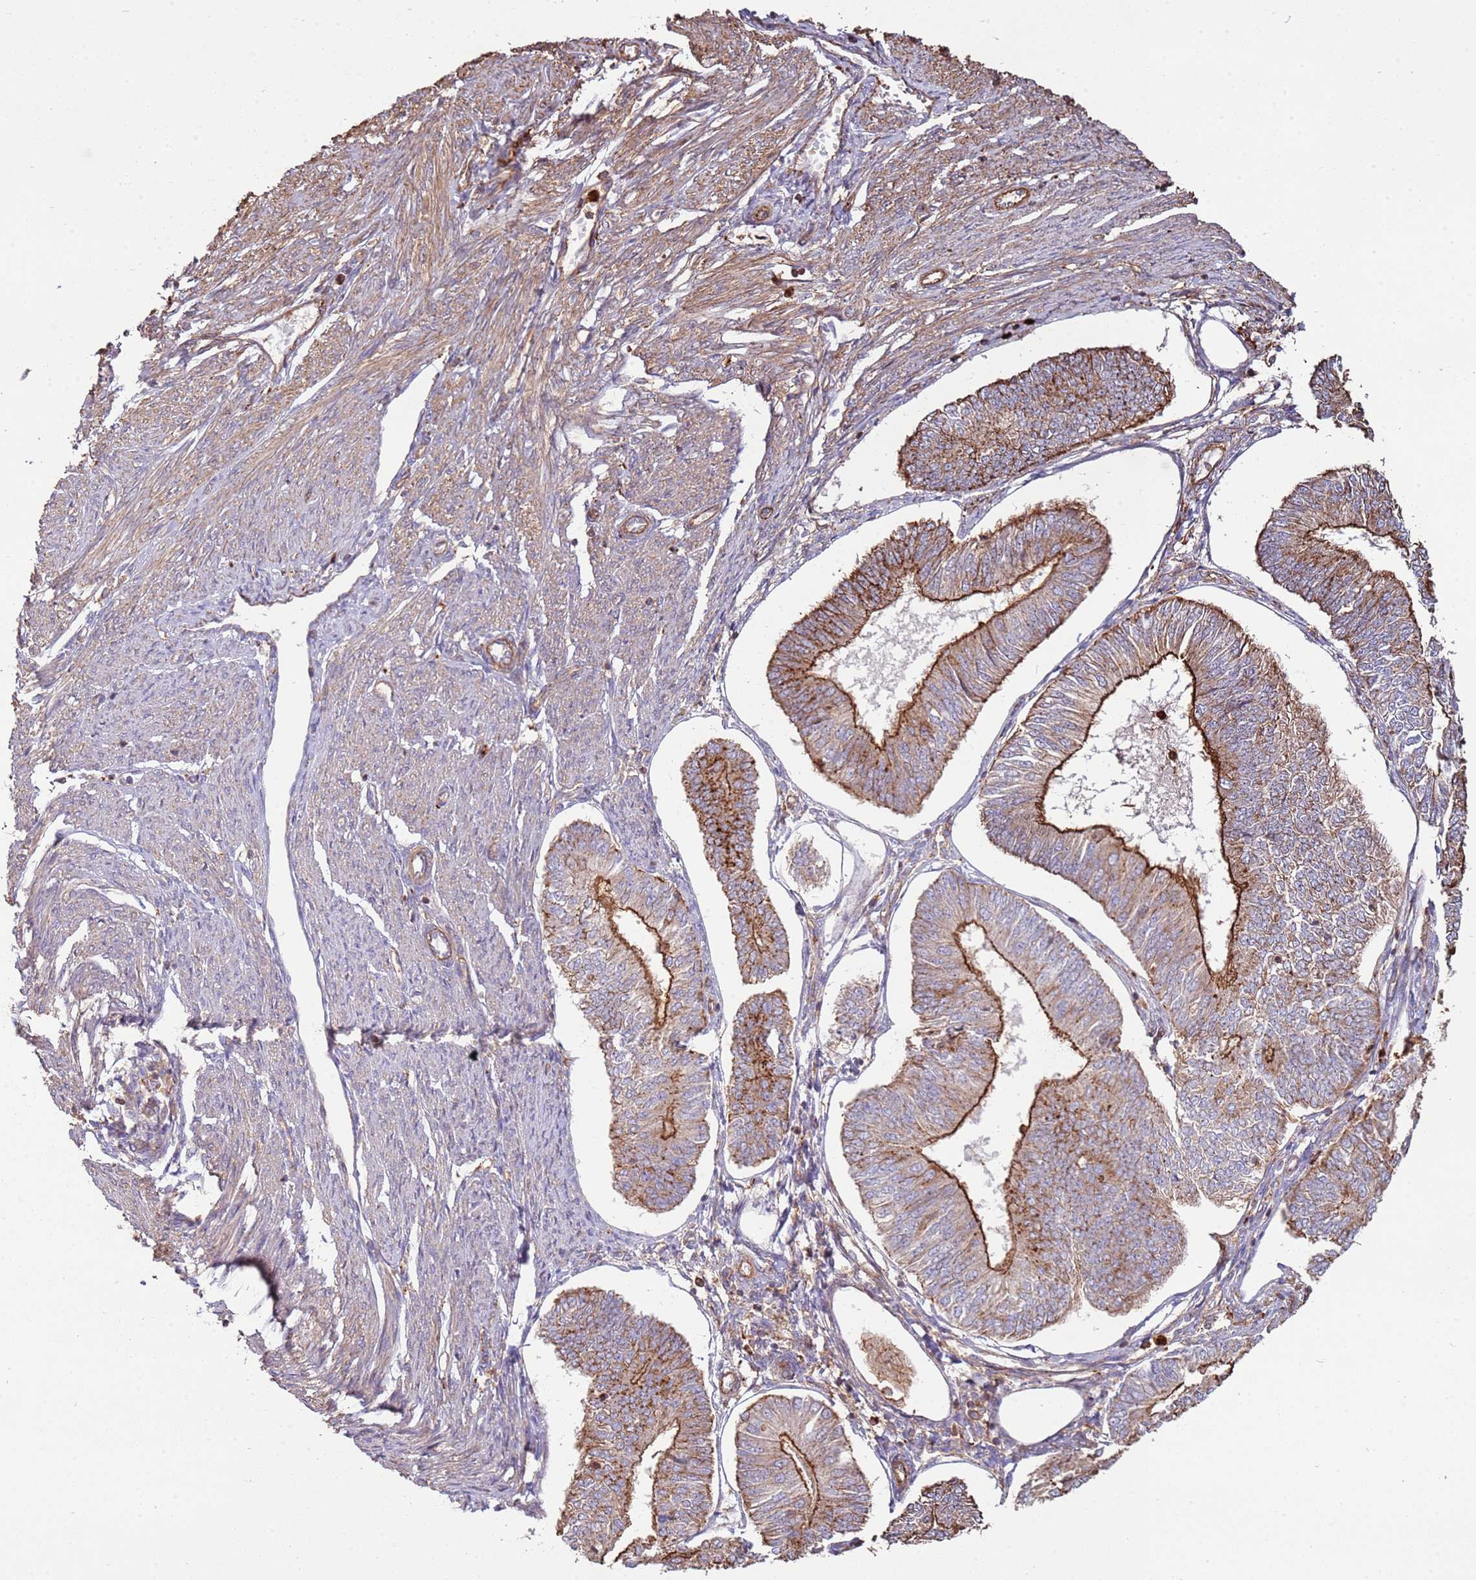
{"staining": {"intensity": "strong", "quantity": "25%-75%", "location": "cytoplasmic/membranous"}, "tissue": "endometrial cancer", "cell_type": "Tumor cells", "image_type": "cancer", "snomed": [{"axis": "morphology", "description": "Adenocarcinoma, NOS"}, {"axis": "topography", "description": "Endometrium"}], "caption": "Approximately 25%-75% of tumor cells in adenocarcinoma (endometrial) reveal strong cytoplasmic/membranous protein expression as visualized by brown immunohistochemical staining.", "gene": "NDUFAF4", "patient": {"sex": "female", "age": 58}}